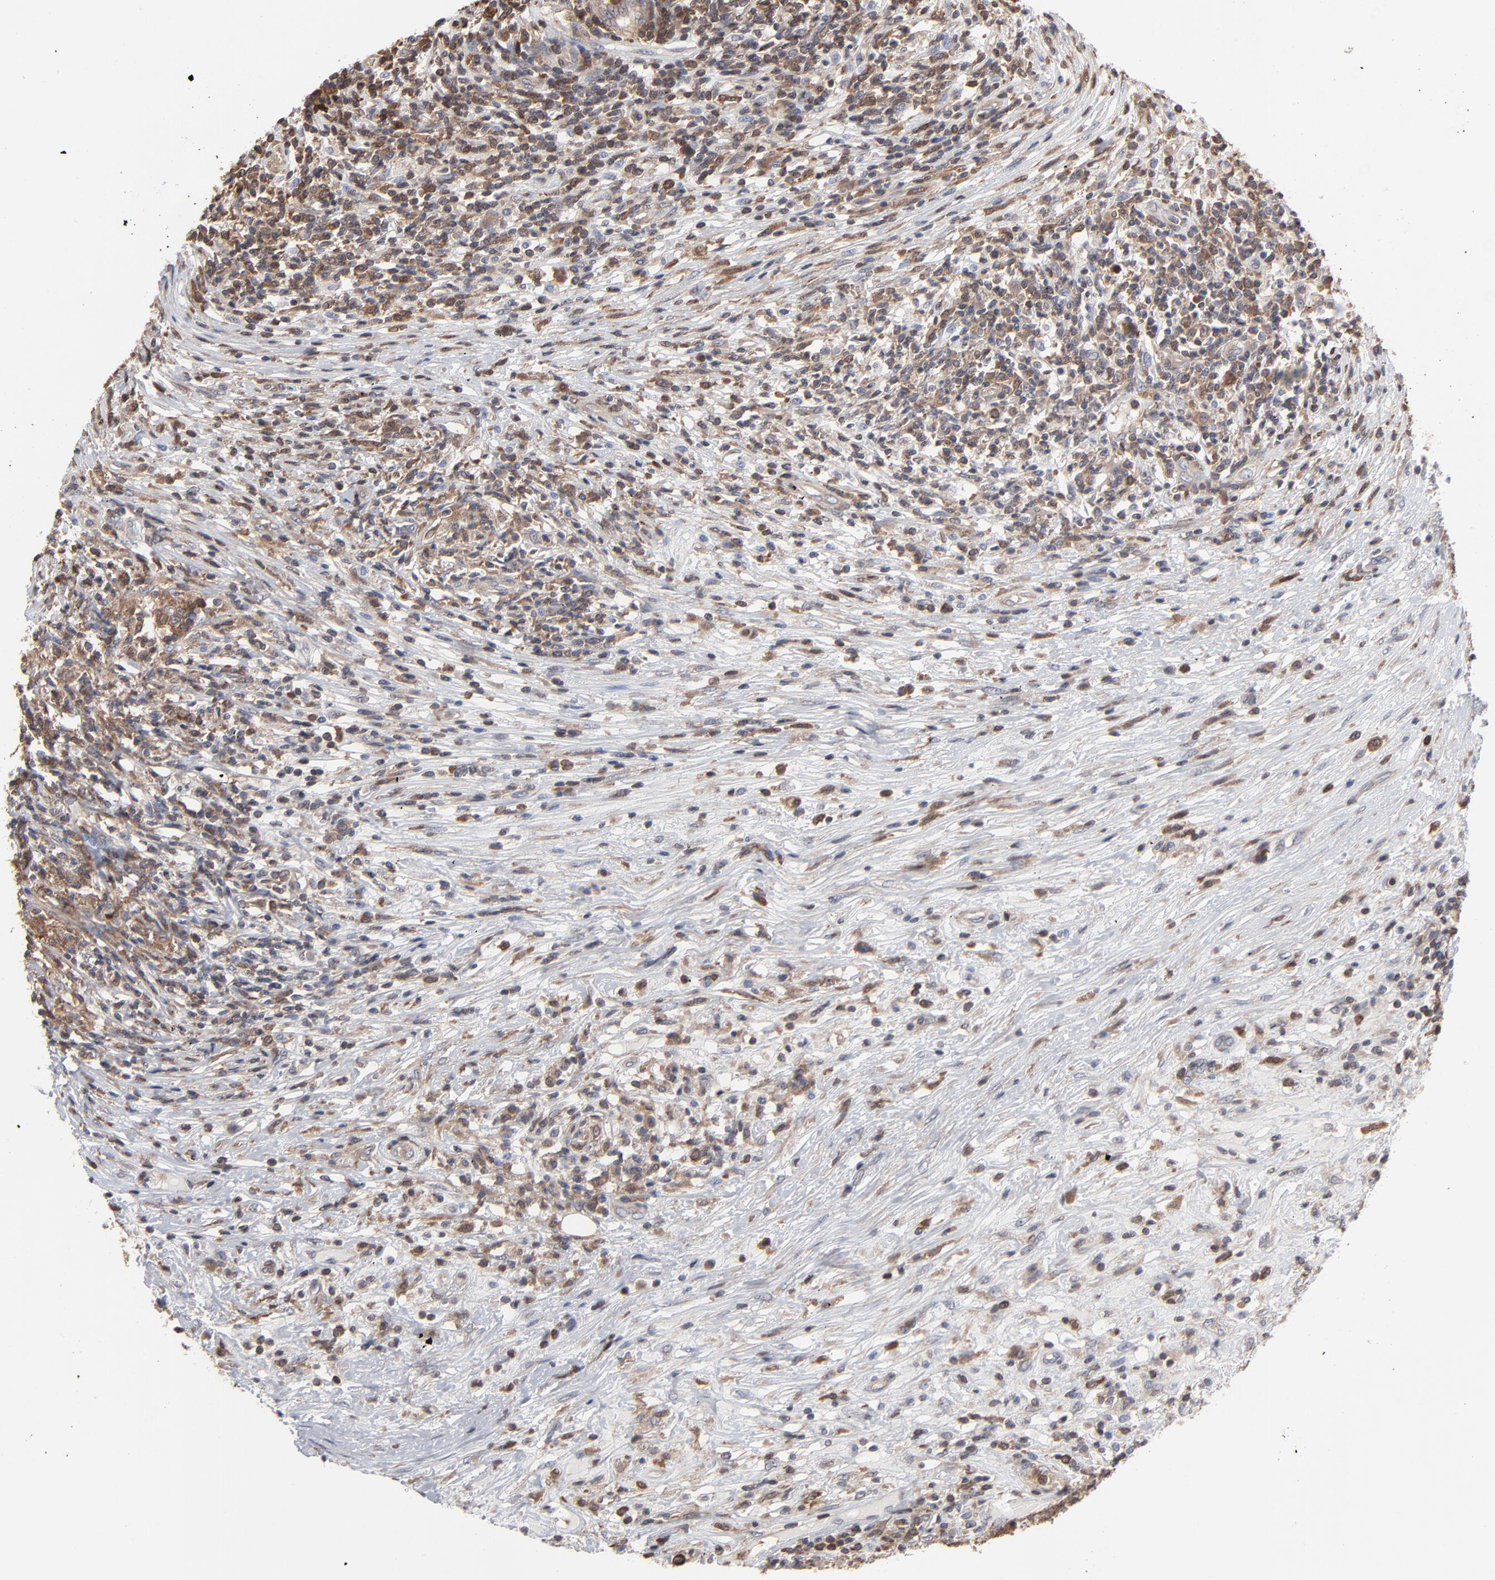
{"staining": {"intensity": "moderate", "quantity": ">75%", "location": "cytoplasmic/membranous"}, "tissue": "lymphoma", "cell_type": "Tumor cells", "image_type": "cancer", "snomed": [{"axis": "morphology", "description": "Malignant lymphoma, non-Hodgkin's type, High grade"}, {"axis": "topography", "description": "Lymph node"}], "caption": "Lymphoma stained with IHC demonstrates moderate cytoplasmic/membranous staining in about >75% of tumor cells.", "gene": "MAP2K1", "patient": {"sex": "female", "age": 84}}